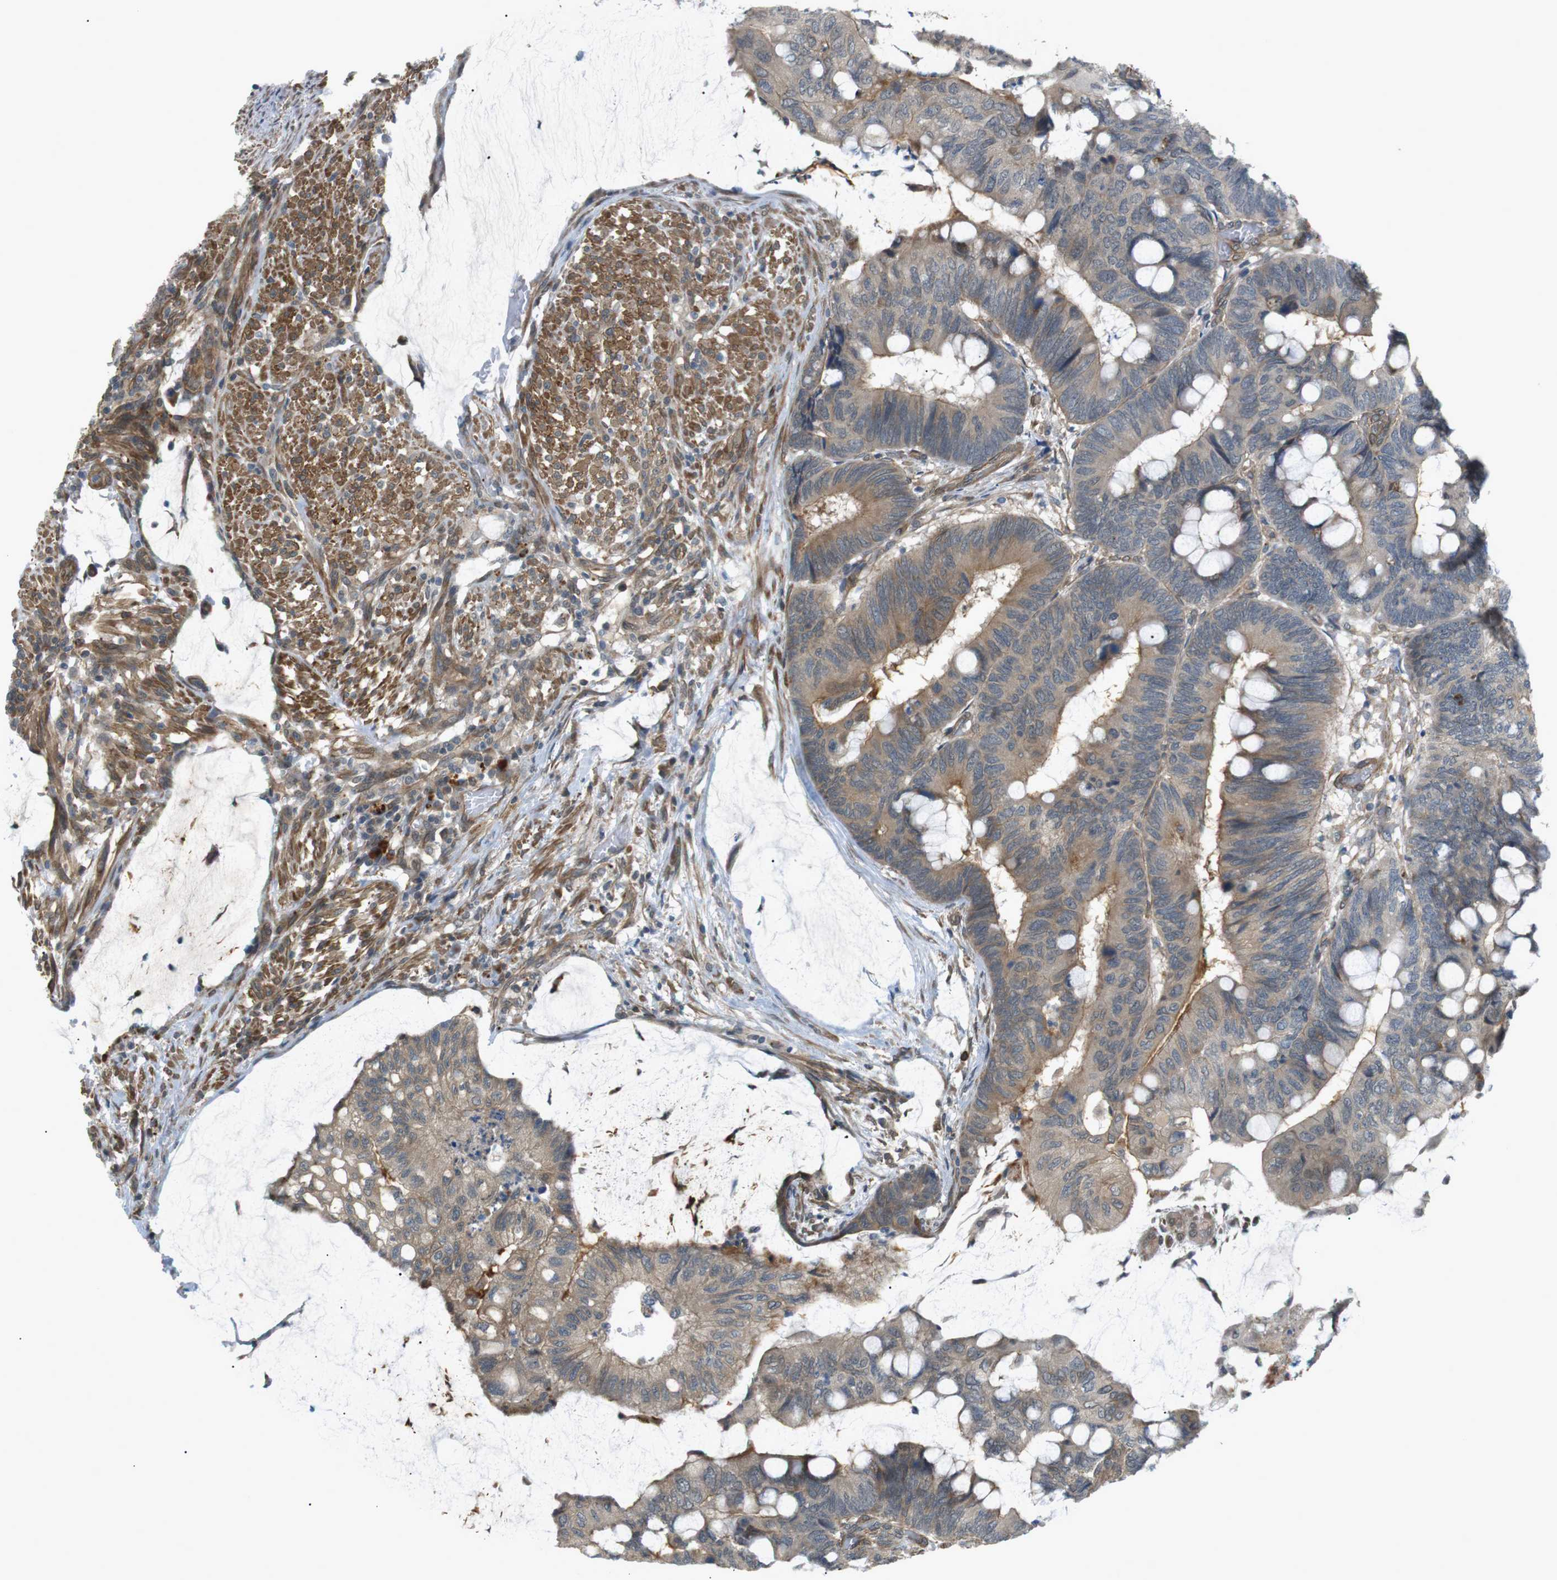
{"staining": {"intensity": "weak", "quantity": "25%-75%", "location": "cytoplasmic/membranous"}, "tissue": "colorectal cancer", "cell_type": "Tumor cells", "image_type": "cancer", "snomed": [{"axis": "morphology", "description": "Normal tissue, NOS"}, {"axis": "morphology", "description": "Adenocarcinoma, NOS"}, {"axis": "topography", "description": "Rectum"}], "caption": "Brown immunohistochemical staining in human colorectal adenocarcinoma displays weak cytoplasmic/membranous positivity in about 25%-75% of tumor cells.", "gene": "KANK2", "patient": {"sex": "male", "age": 92}}